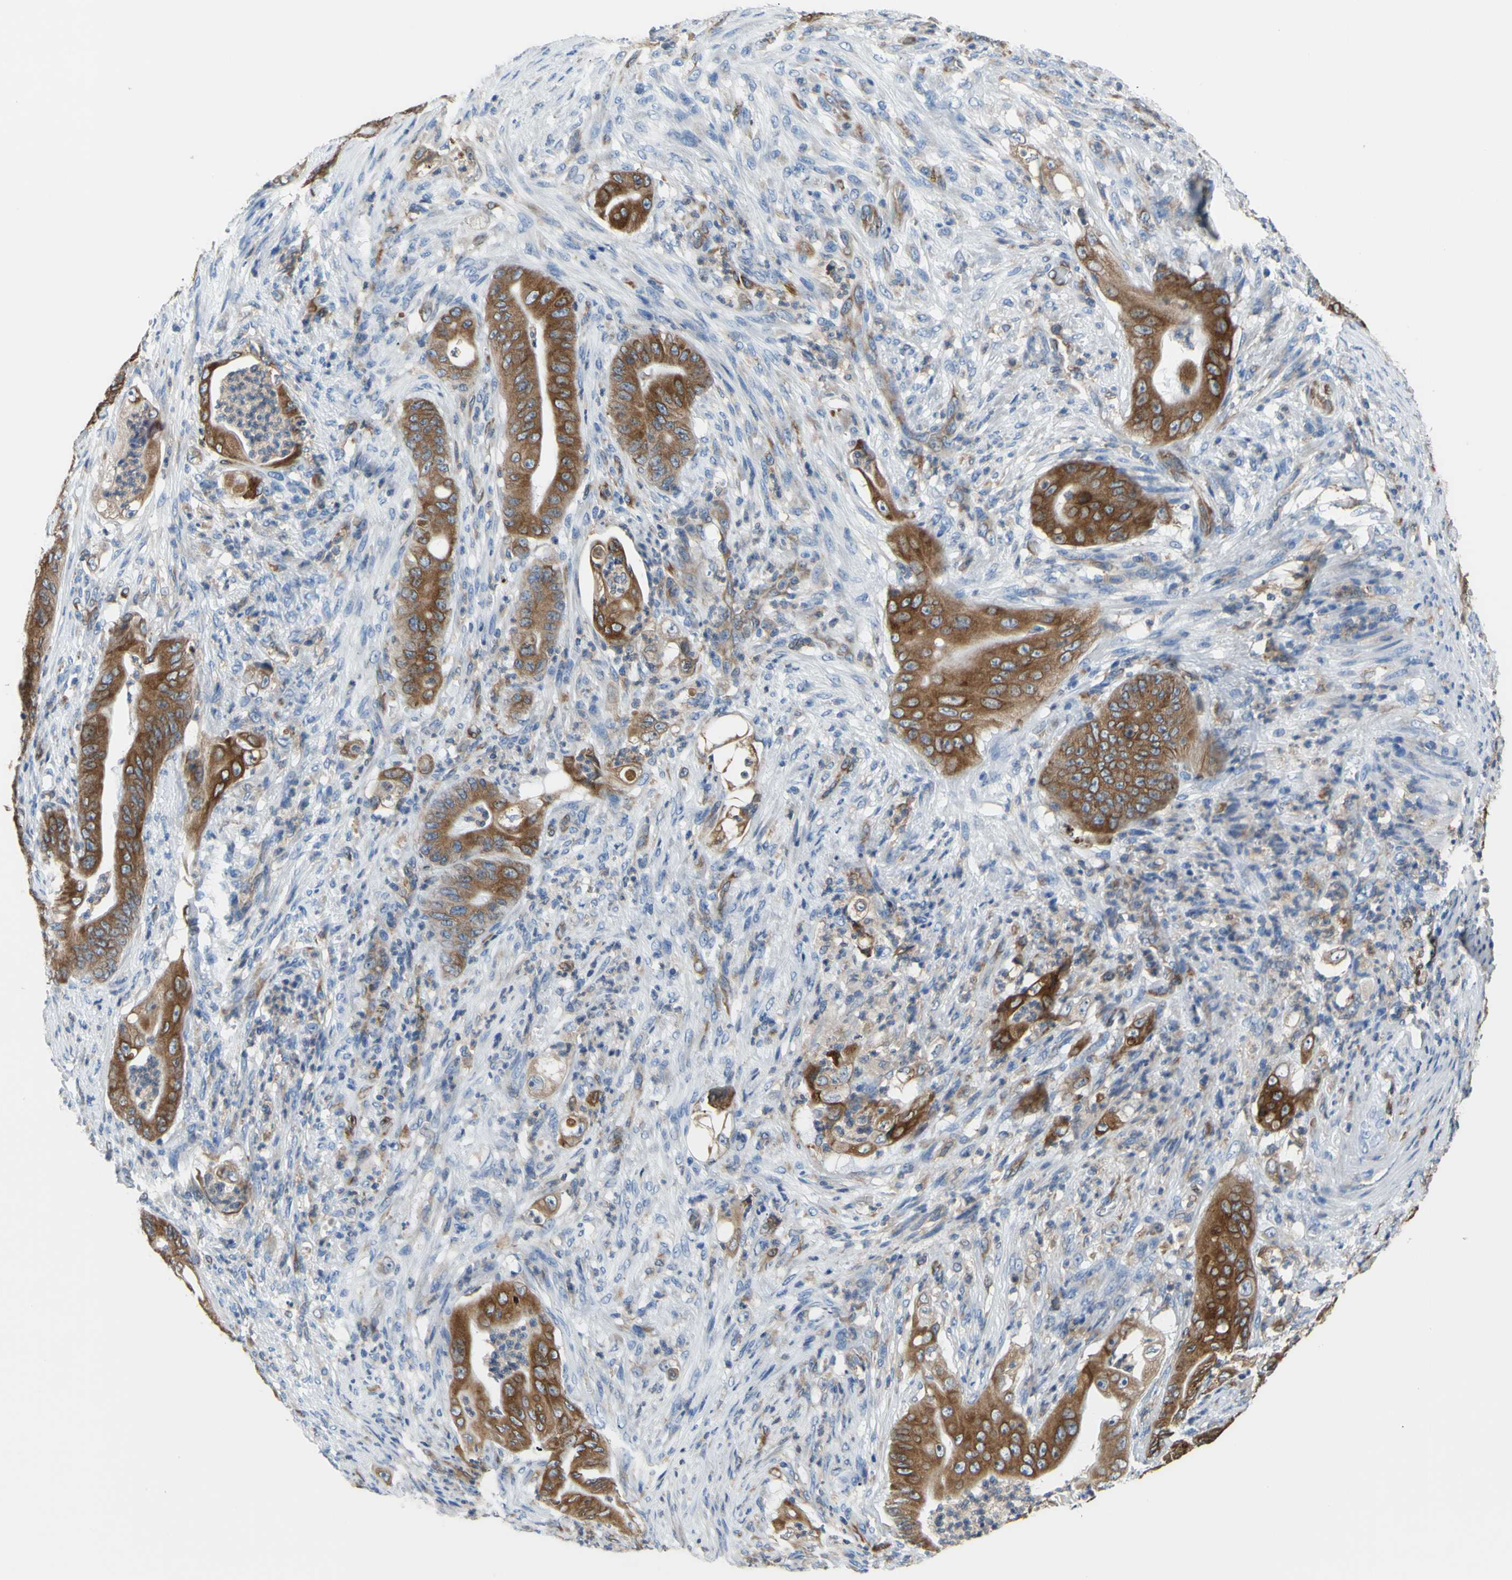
{"staining": {"intensity": "moderate", "quantity": ">75%", "location": "cytoplasmic/membranous"}, "tissue": "stomach cancer", "cell_type": "Tumor cells", "image_type": "cancer", "snomed": [{"axis": "morphology", "description": "Adenocarcinoma, NOS"}, {"axis": "topography", "description": "Stomach"}], "caption": "Immunohistochemical staining of human stomach cancer displays medium levels of moderate cytoplasmic/membranous protein staining in approximately >75% of tumor cells.", "gene": "MGST2", "patient": {"sex": "female", "age": 73}}